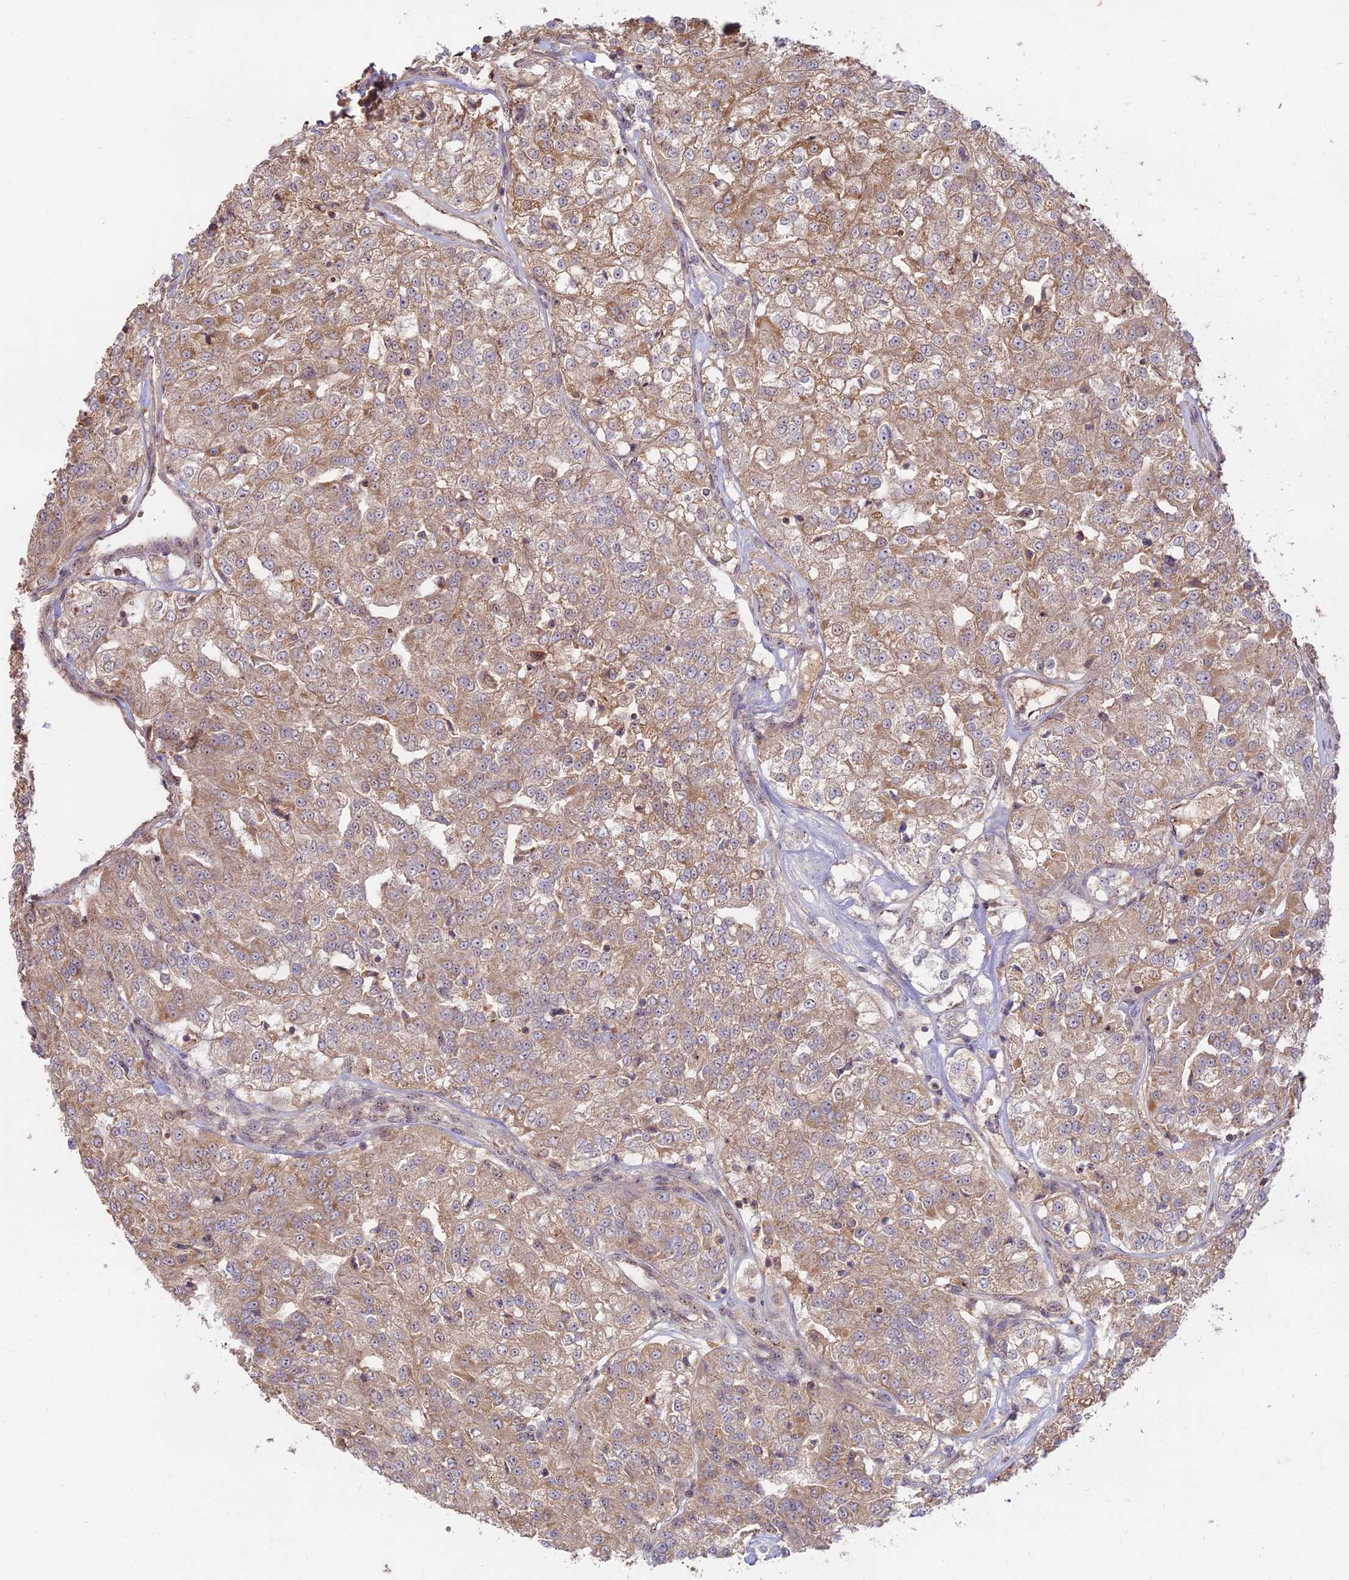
{"staining": {"intensity": "moderate", "quantity": ">75%", "location": "cytoplasmic/membranous"}, "tissue": "renal cancer", "cell_type": "Tumor cells", "image_type": "cancer", "snomed": [{"axis": "morphology", "description": "Adenocarcinoma, NOS"}, {"axis": "topography", "description": "Kidney"}], "caption": "Immunohistochemical staining of renal cancer (adenocarcinoma) displays moderate cytoplasmic/membranous protein expression in about >75% of tumor cells.", "gene": "CLCF1", "patient": {"sex": "female", "age": 63}}